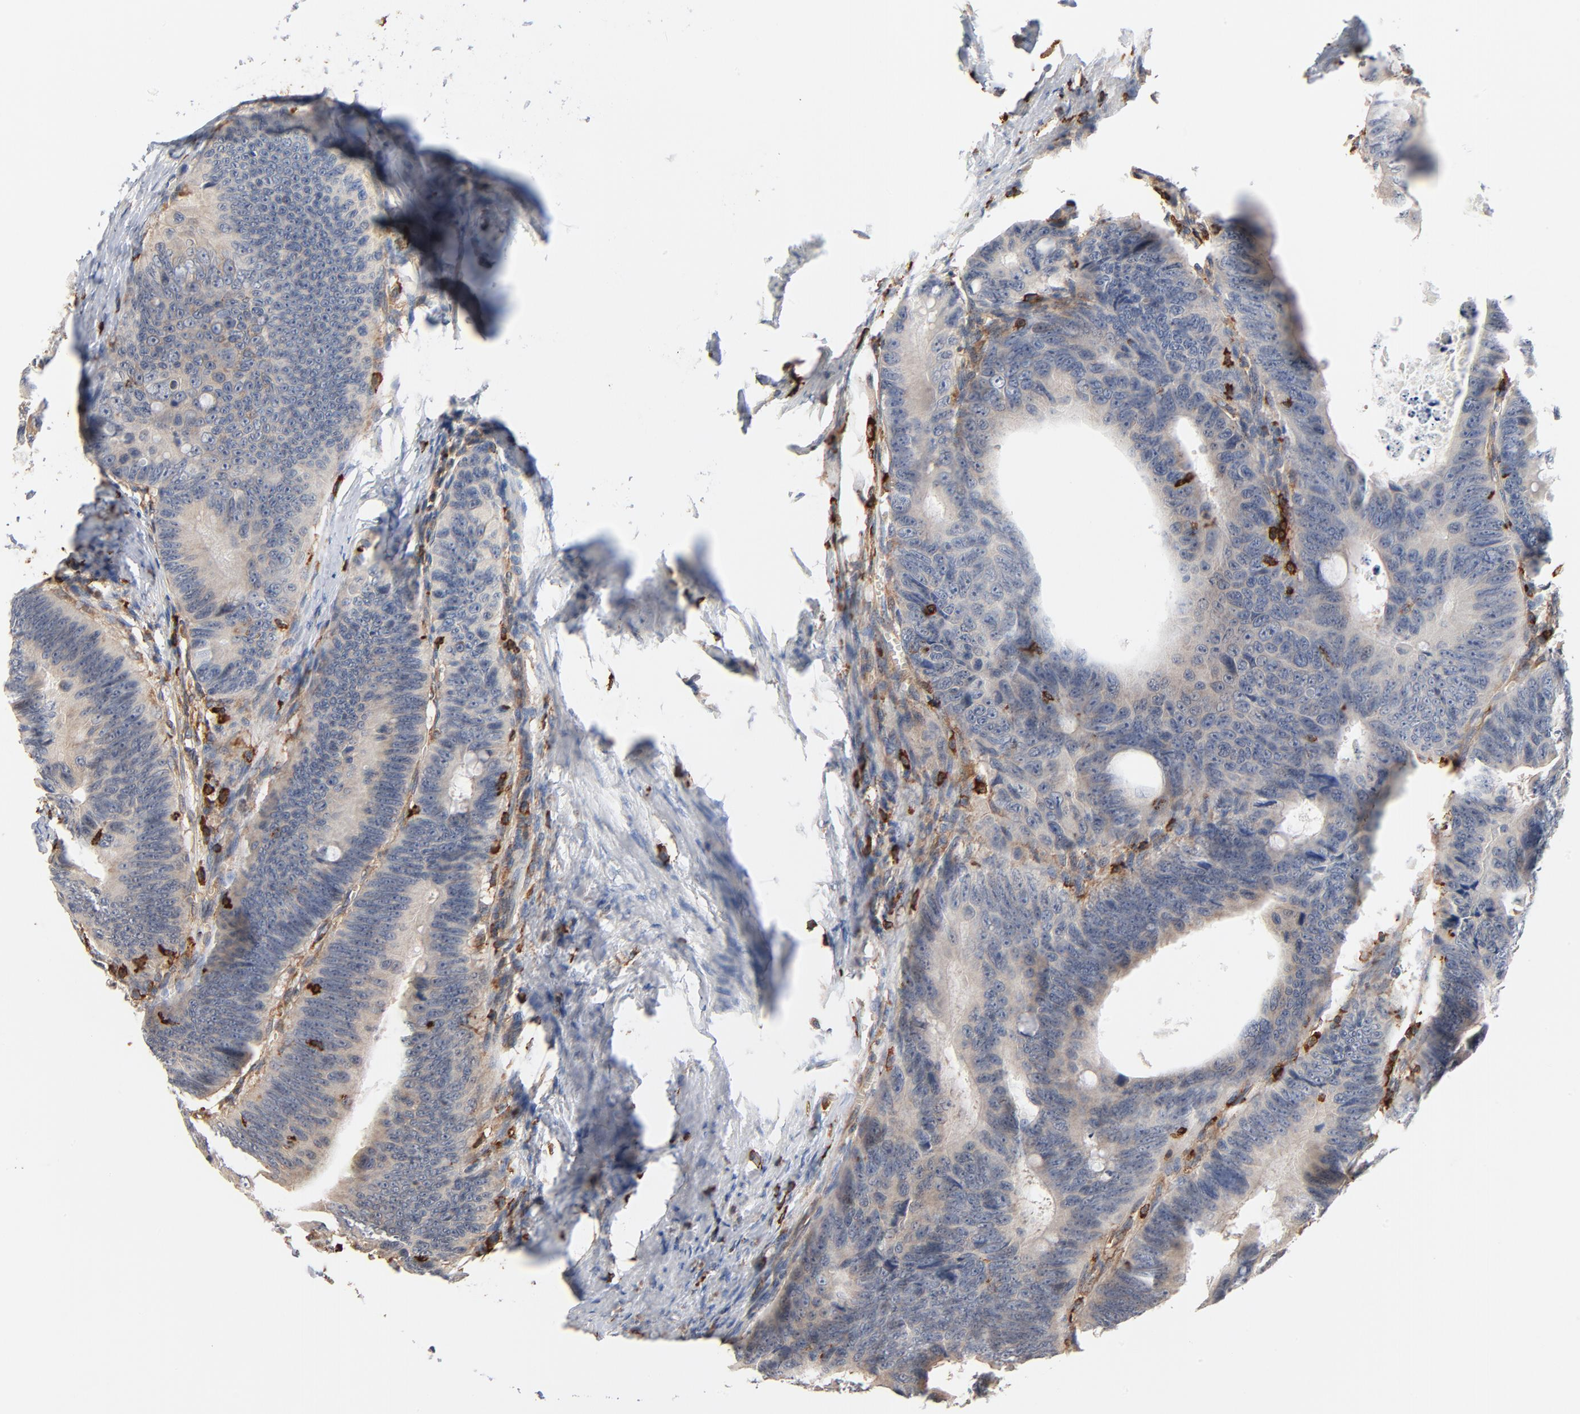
{"staining": {"intensity": "negative", "quantity": "none", "location": "none"}, "tissue": "colorectal cancer", "cell_type": "Tumor cells", "image_type": "cancer", "snomed": [{"axis": "morphology", "description": "Adenocarcinoma, NOS"}, {"axis": "topography", "description": "Colon"}], "caption": "An IHC photomicrograph of colorectal adenocarcinoma is shown. There is no staining in tumor cells of colorectal adenocarcinoma.", "gene": "SH3KBP1", "patient": {"sex": "female", "age": 55}}